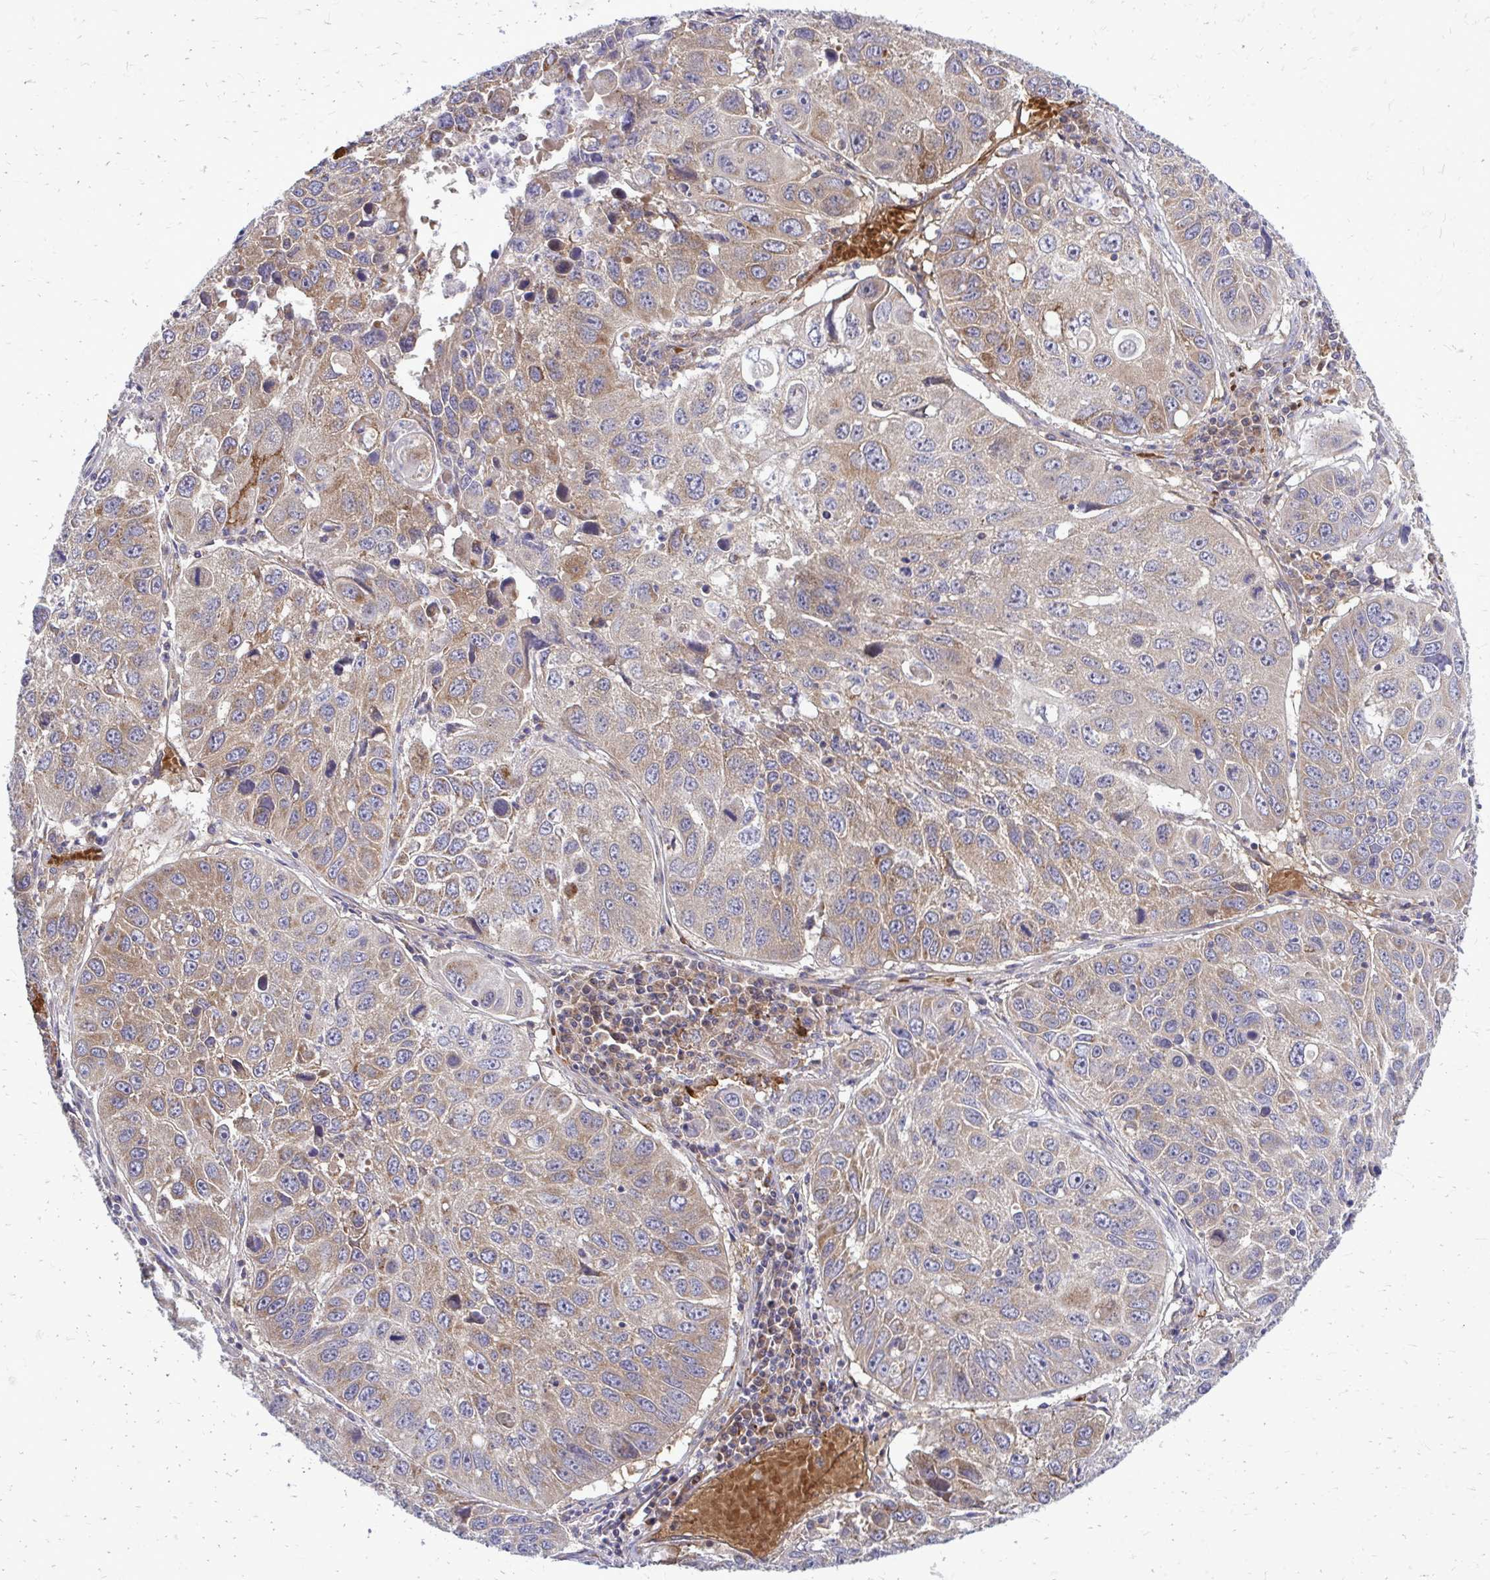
{"staining": {"intensity": "moderate", "quantity": "25%-75%", "location": "cytoplasmic/membranous"}, "tissue": "lung cancer", "cell_type": "Tumor cells", "image_type": "cancer", "snomed": [{"axis": "morphology", "description": "Squamous cell carcinoma, NOS"}, {"axis": "topography", "description": "Lung"}], "caption": "Human lung squamous cell carcinoma stained with a protein marker reveals moderate staining in tumor cells.", "gene": "PDK4", "patient": {"sex": "female", "age": 61}}